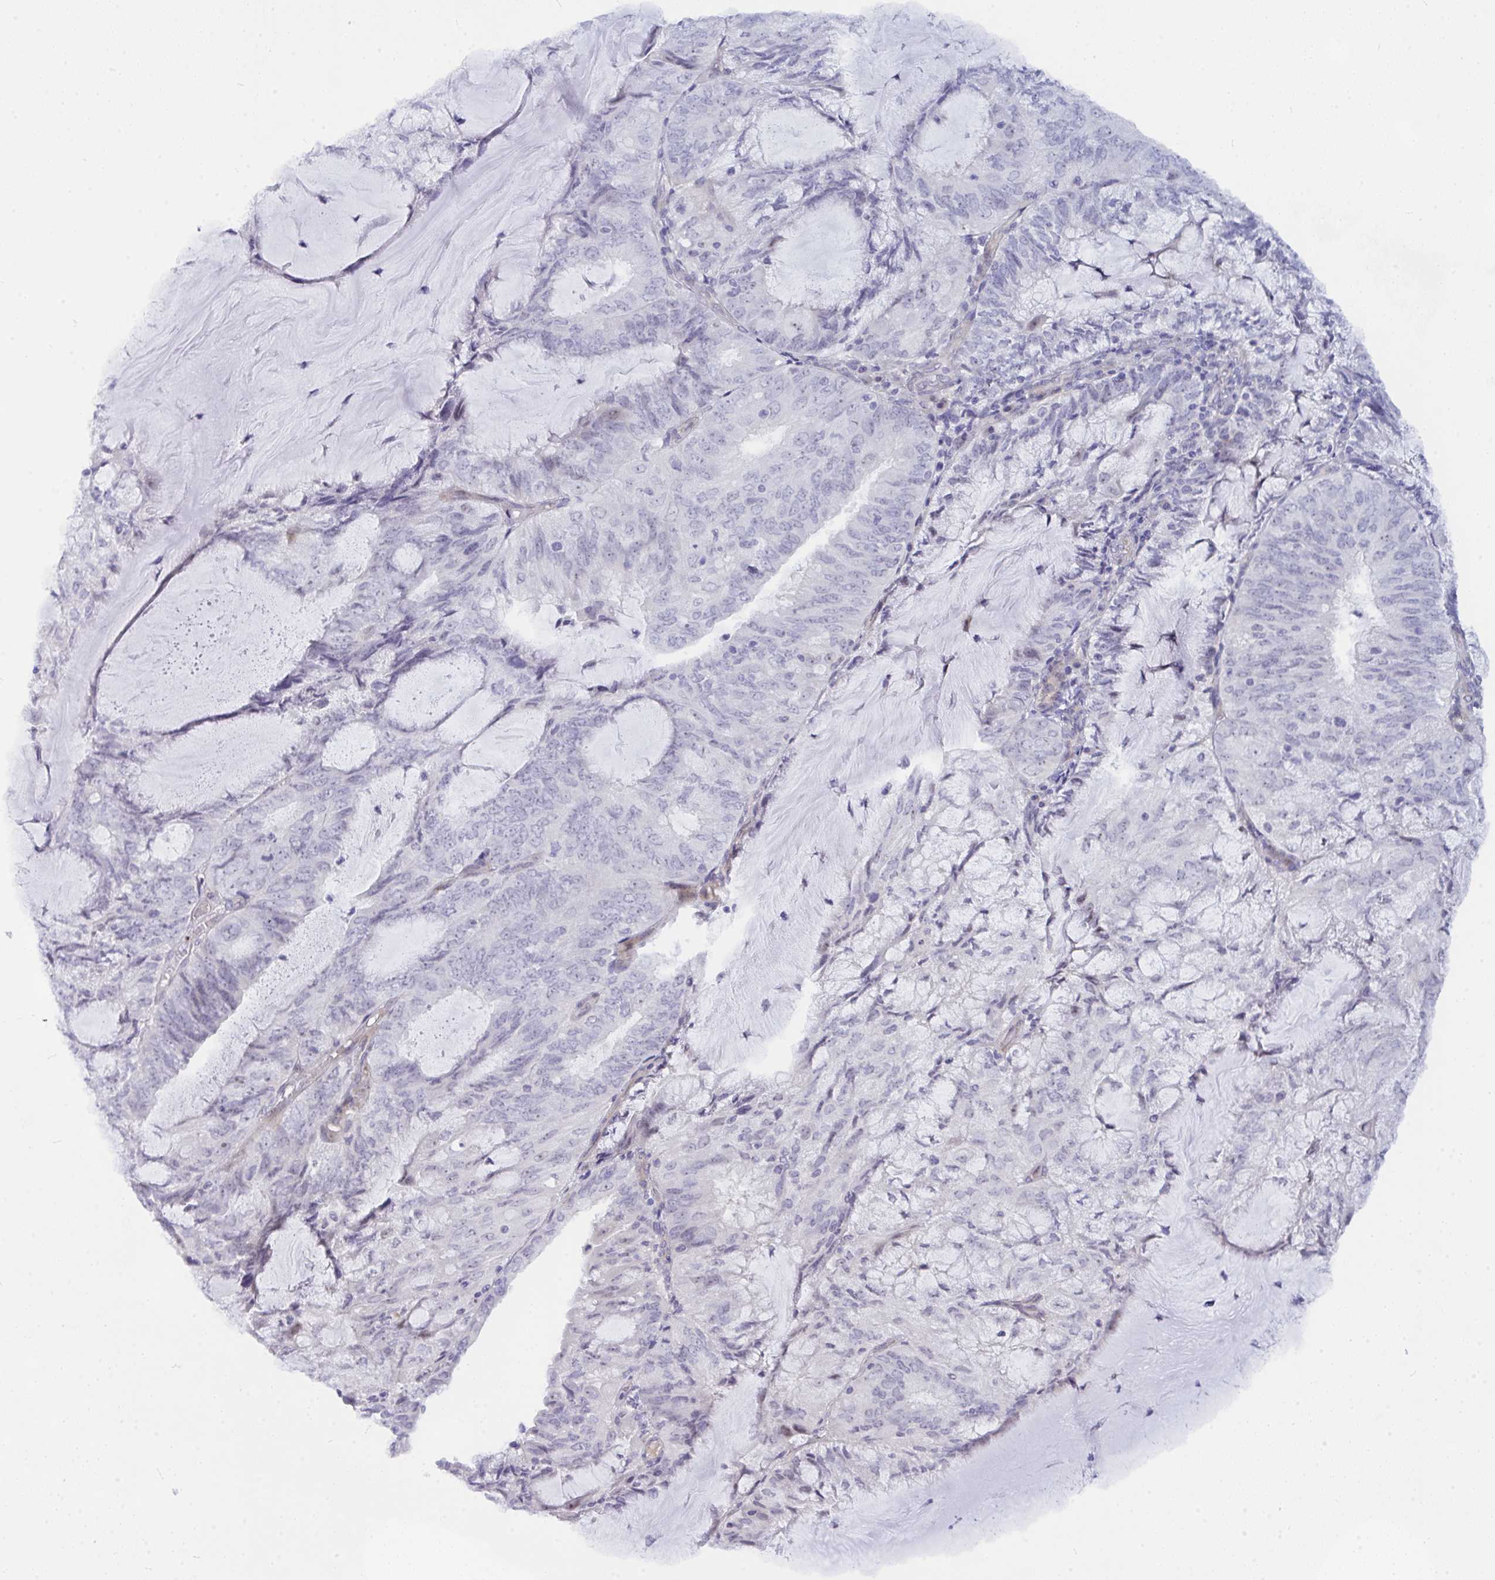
{"staining": {"intensity": "negative", "quantity": "none", "location": "none"}, "tissue": "ovarian cancer", "cell_type": "Tumor cells", "image_type": "cancer", "snomed": [{"axis": "morphology", "description": "Cystadenocarcinoma, serous, NOS"}, {"axis": "topography", "description": "Ovary"}], "caption": "The immunohistochemistry histopathology image has no significant staining in tumor cells of serous cystadenocarcinoma (ovarian) tissue.", "gene": "NFXL1", "patient": {"sex": "female", "age": 53}}